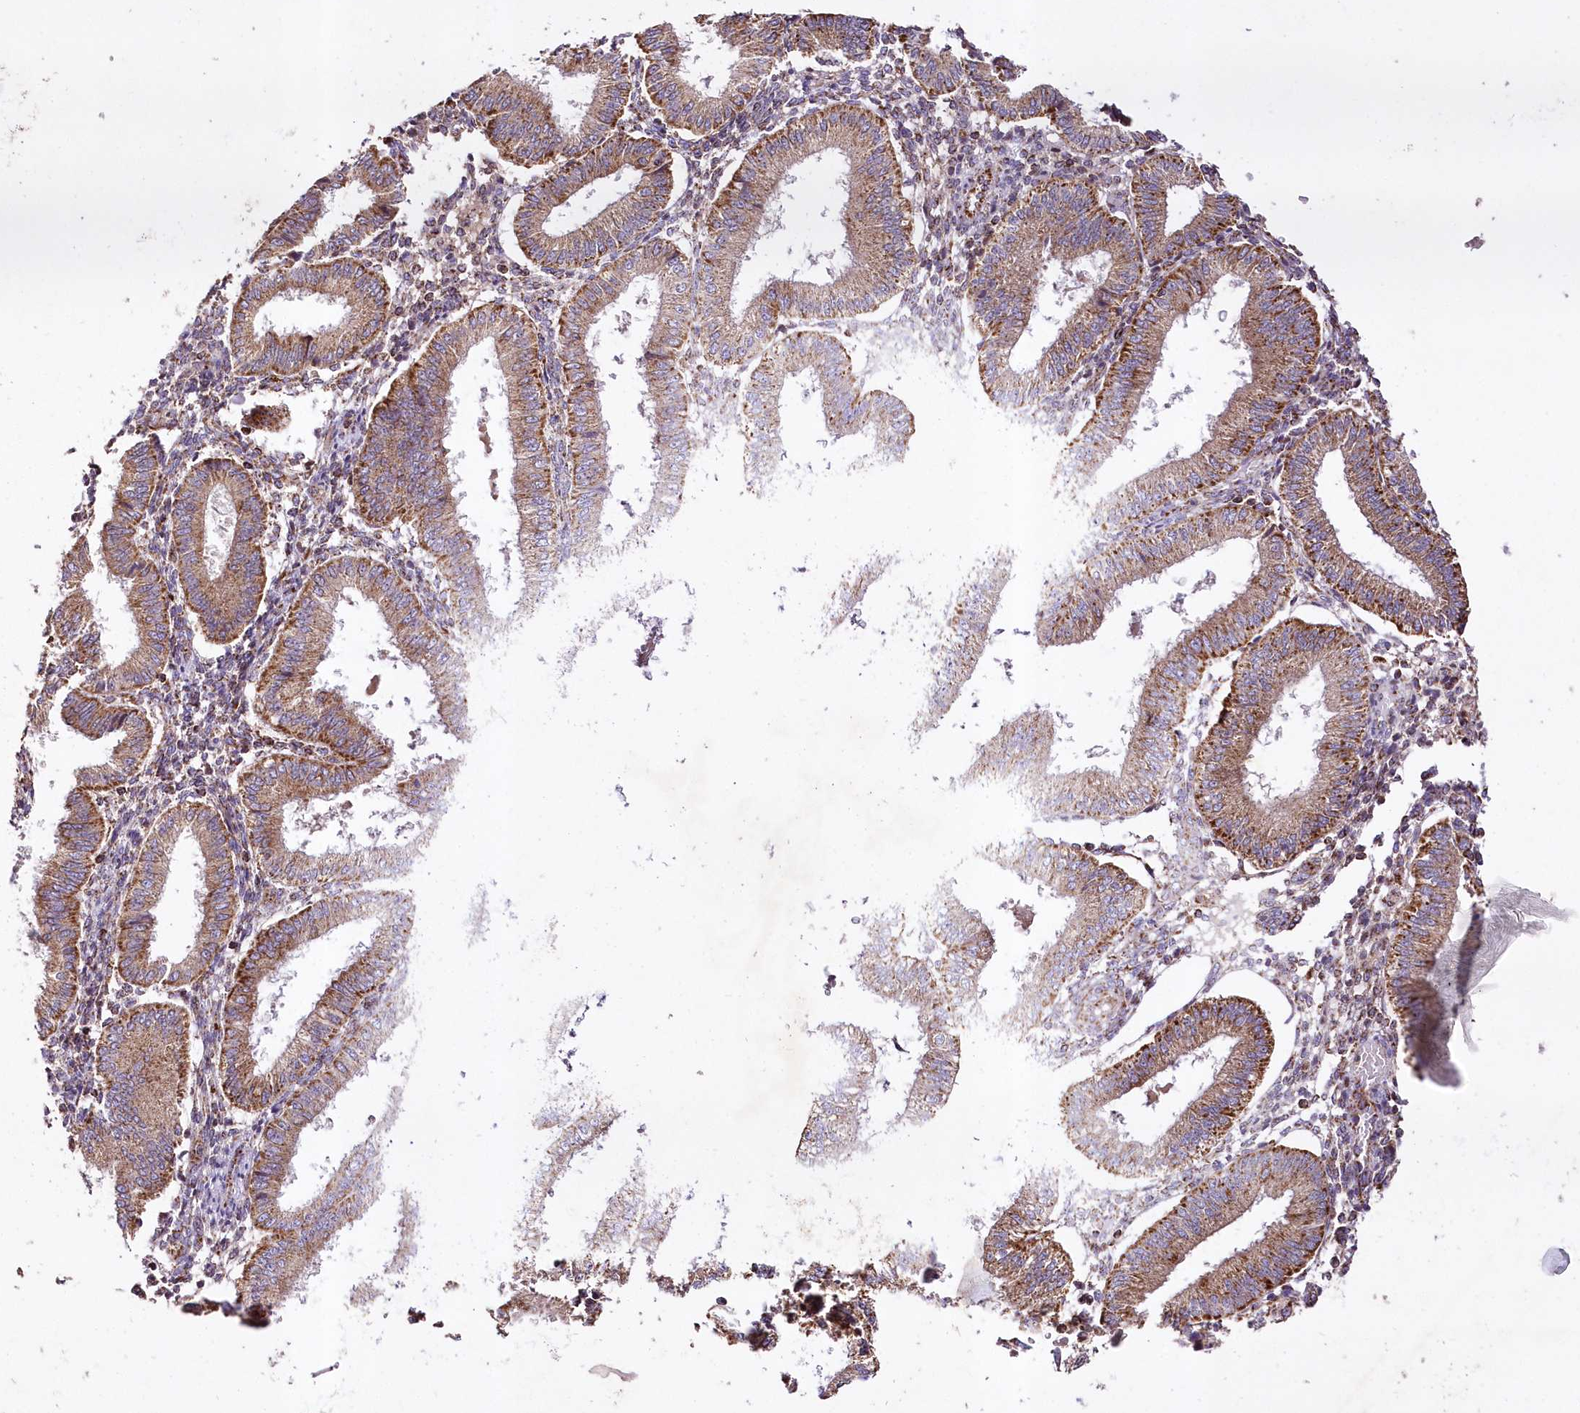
{"staining": {"intensity": "moderate", "quantity": ">75%", "location": "cytoplasmic/membranous"}, "tissue": "endometrium", "cell_type": "Cells in endometrial stroma", "image_type": "normal", "snomed": [{"axis": "morphology", "description": "Normal tissue, NOS"}, {"axis": "topography", "description": "Endometrium"}], "caption": "Moderate cytoplasmic/membranous staining is seen in approximately >75% of cells in endometrial stroma in benign endometrium.", "gene": "ASNSD1", "patient": {"sex": "female", "age": 39}}